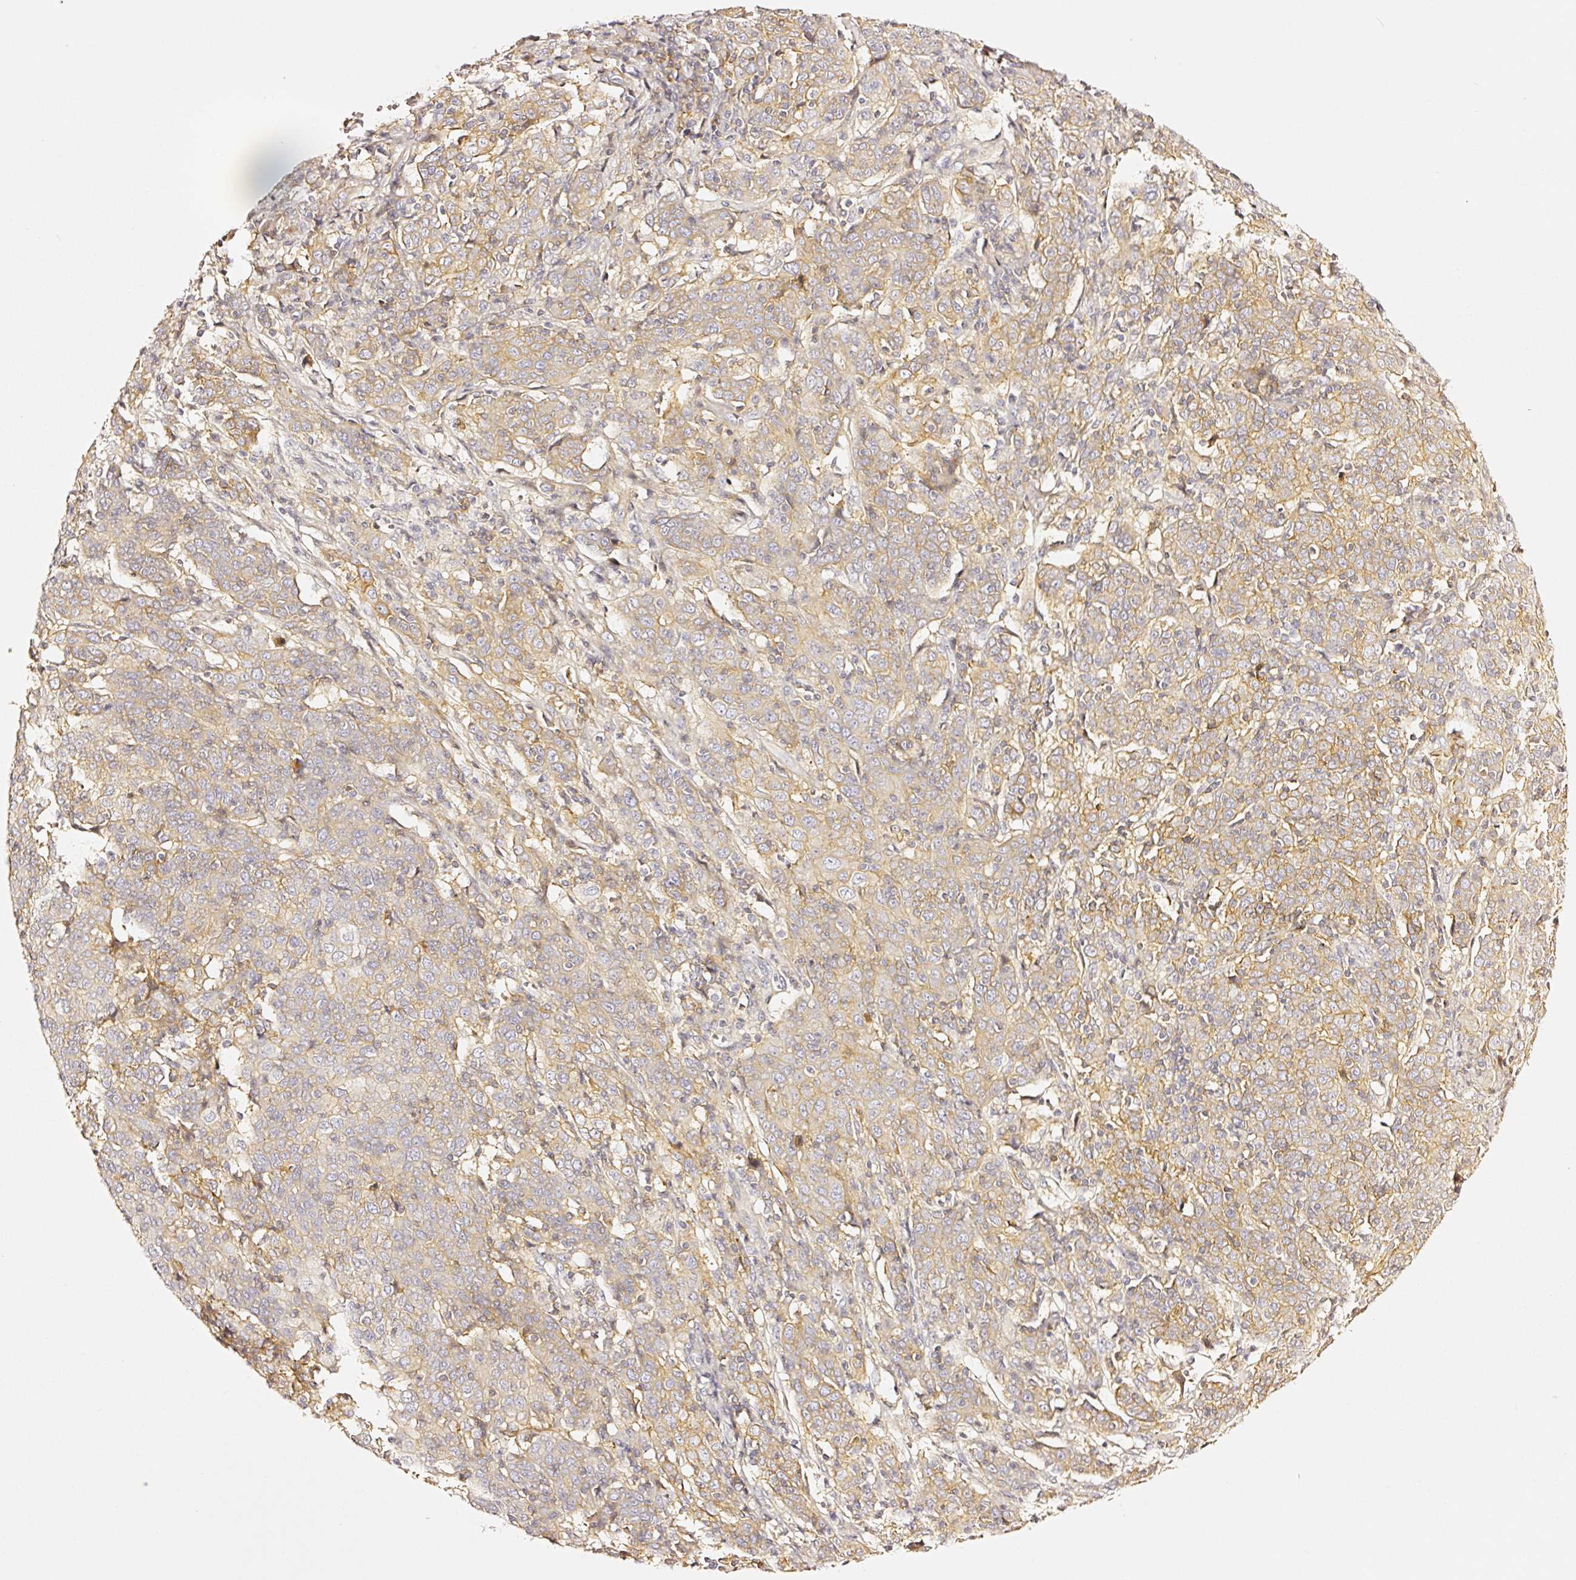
{"staining": {"intensity": "weak", "quantity": ">75%", "location": "cytoplasmic/membranous"}, "tissue": "cervical cancer", "cell_type": "Tumor cells", "image_type": "cancer", "snomed": [{"axis": "morphology", "description": "Squamous cell carcinoma, NOS"}, {"axis": "topography", "description": "Cervix"}], "caption": "Weak cytoplasmic/membranous staining is identified in about >75% of tumor cells in cervical cancer (squamous cell carcinoma).", "gene": "CD47", "patient": {"sex": "female", "age": 67}}